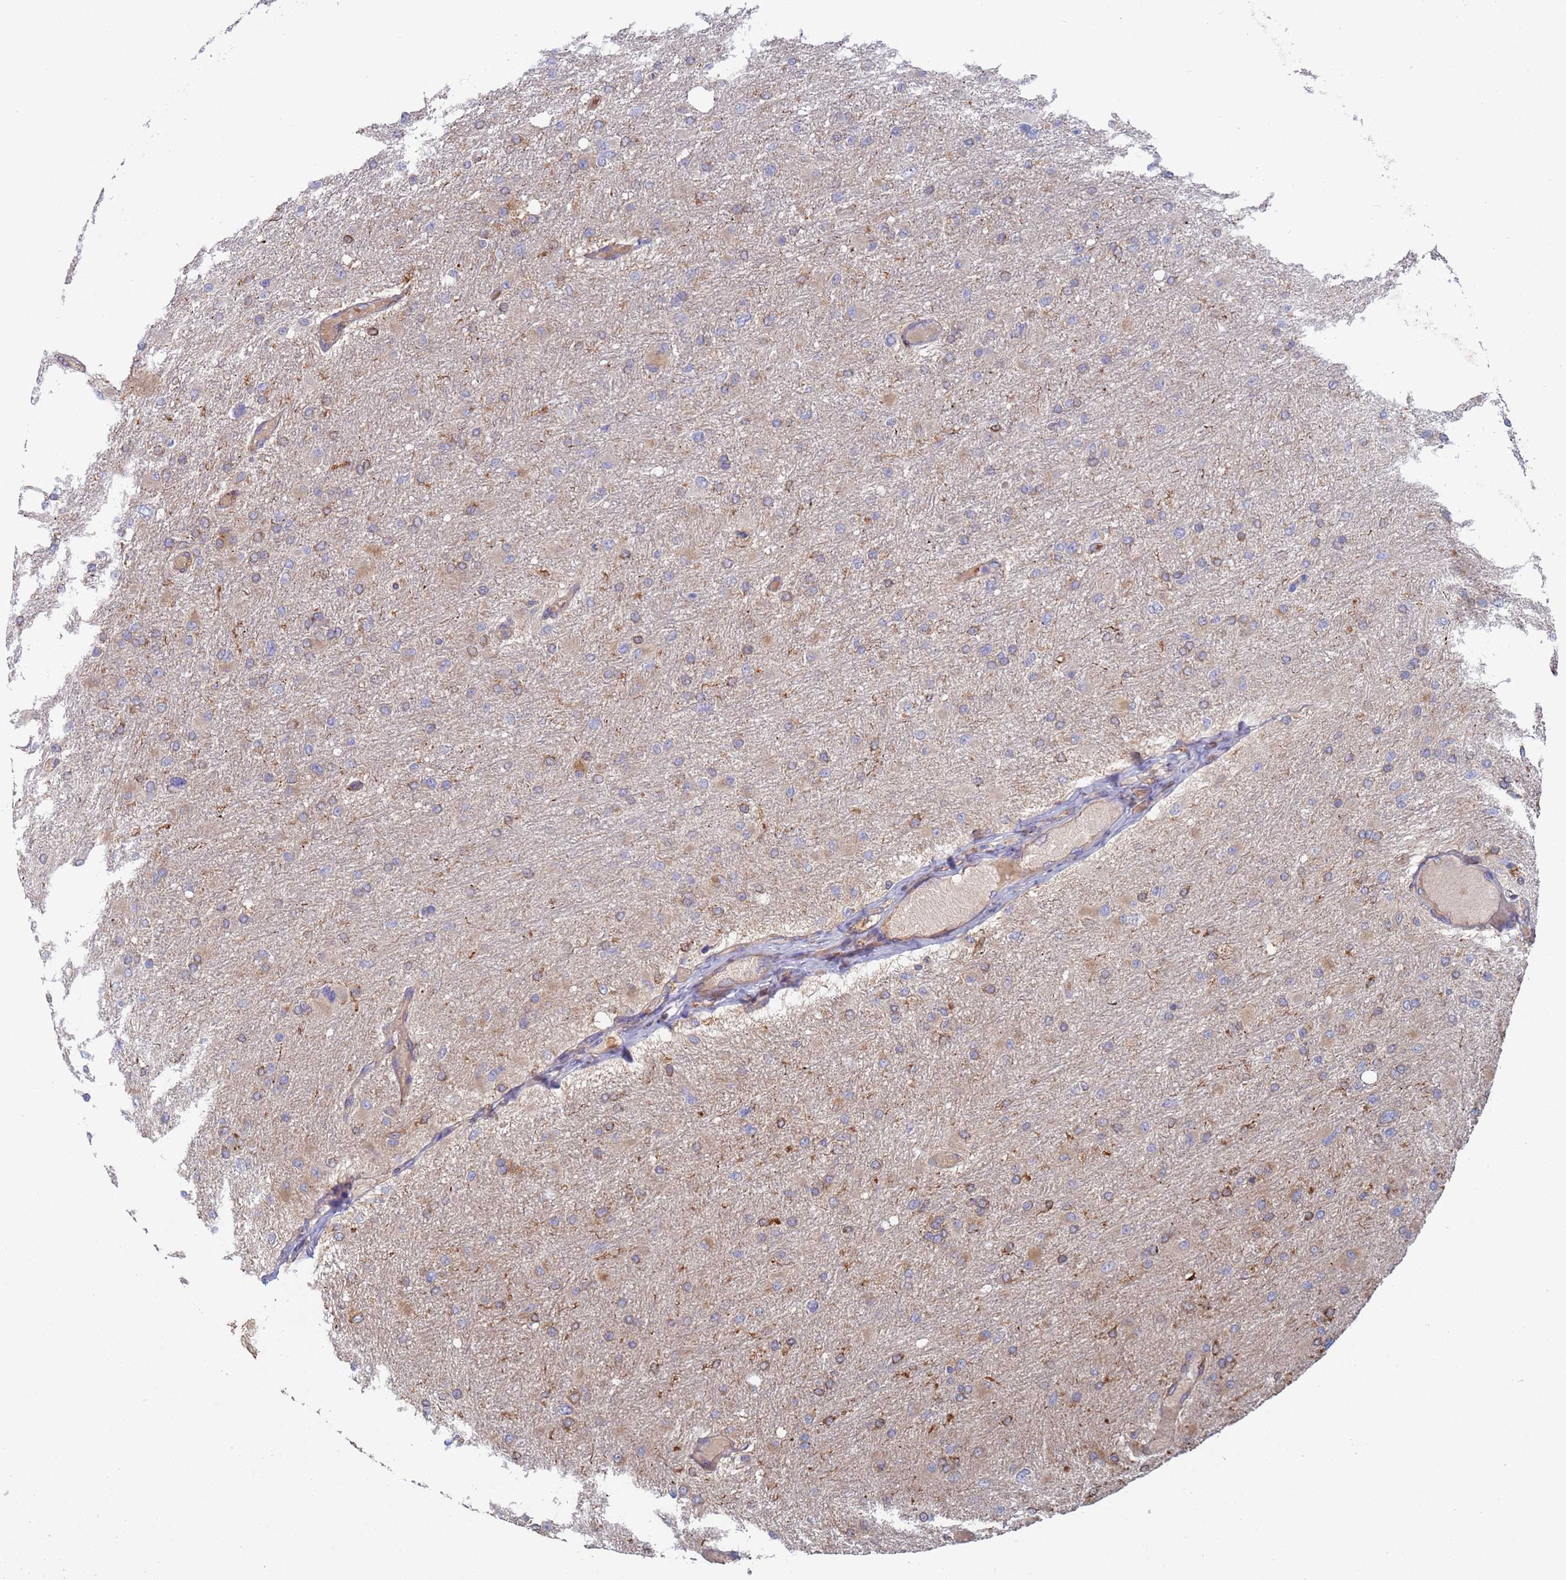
{"staining": {"intensity": "moderate", "quantity": "<25%", "location": "cytoplasmic/membranous"}, "tissue": "glioma", "cell_type": "Tumor cells", "image_type": "cancer", "snomed": [{"axis": "morphology", "description": "Glioma, malignant, High grade"}, {"axis": "topography", "description": "Cerebral cortex"}], "caption": "High-magnification brightfield microscopy of malignant glioma (high-grade) stained with DAB (3,3'-diaminobenzidine) (brown) and counterstained with hematoxylin (blue). tumor cells exhibit moderate cytoplasmic/membranous positivity is appreciated in about<25% of cells.", "gene": "MALRD1", "patient": {"sex": "female", "age": 36}}